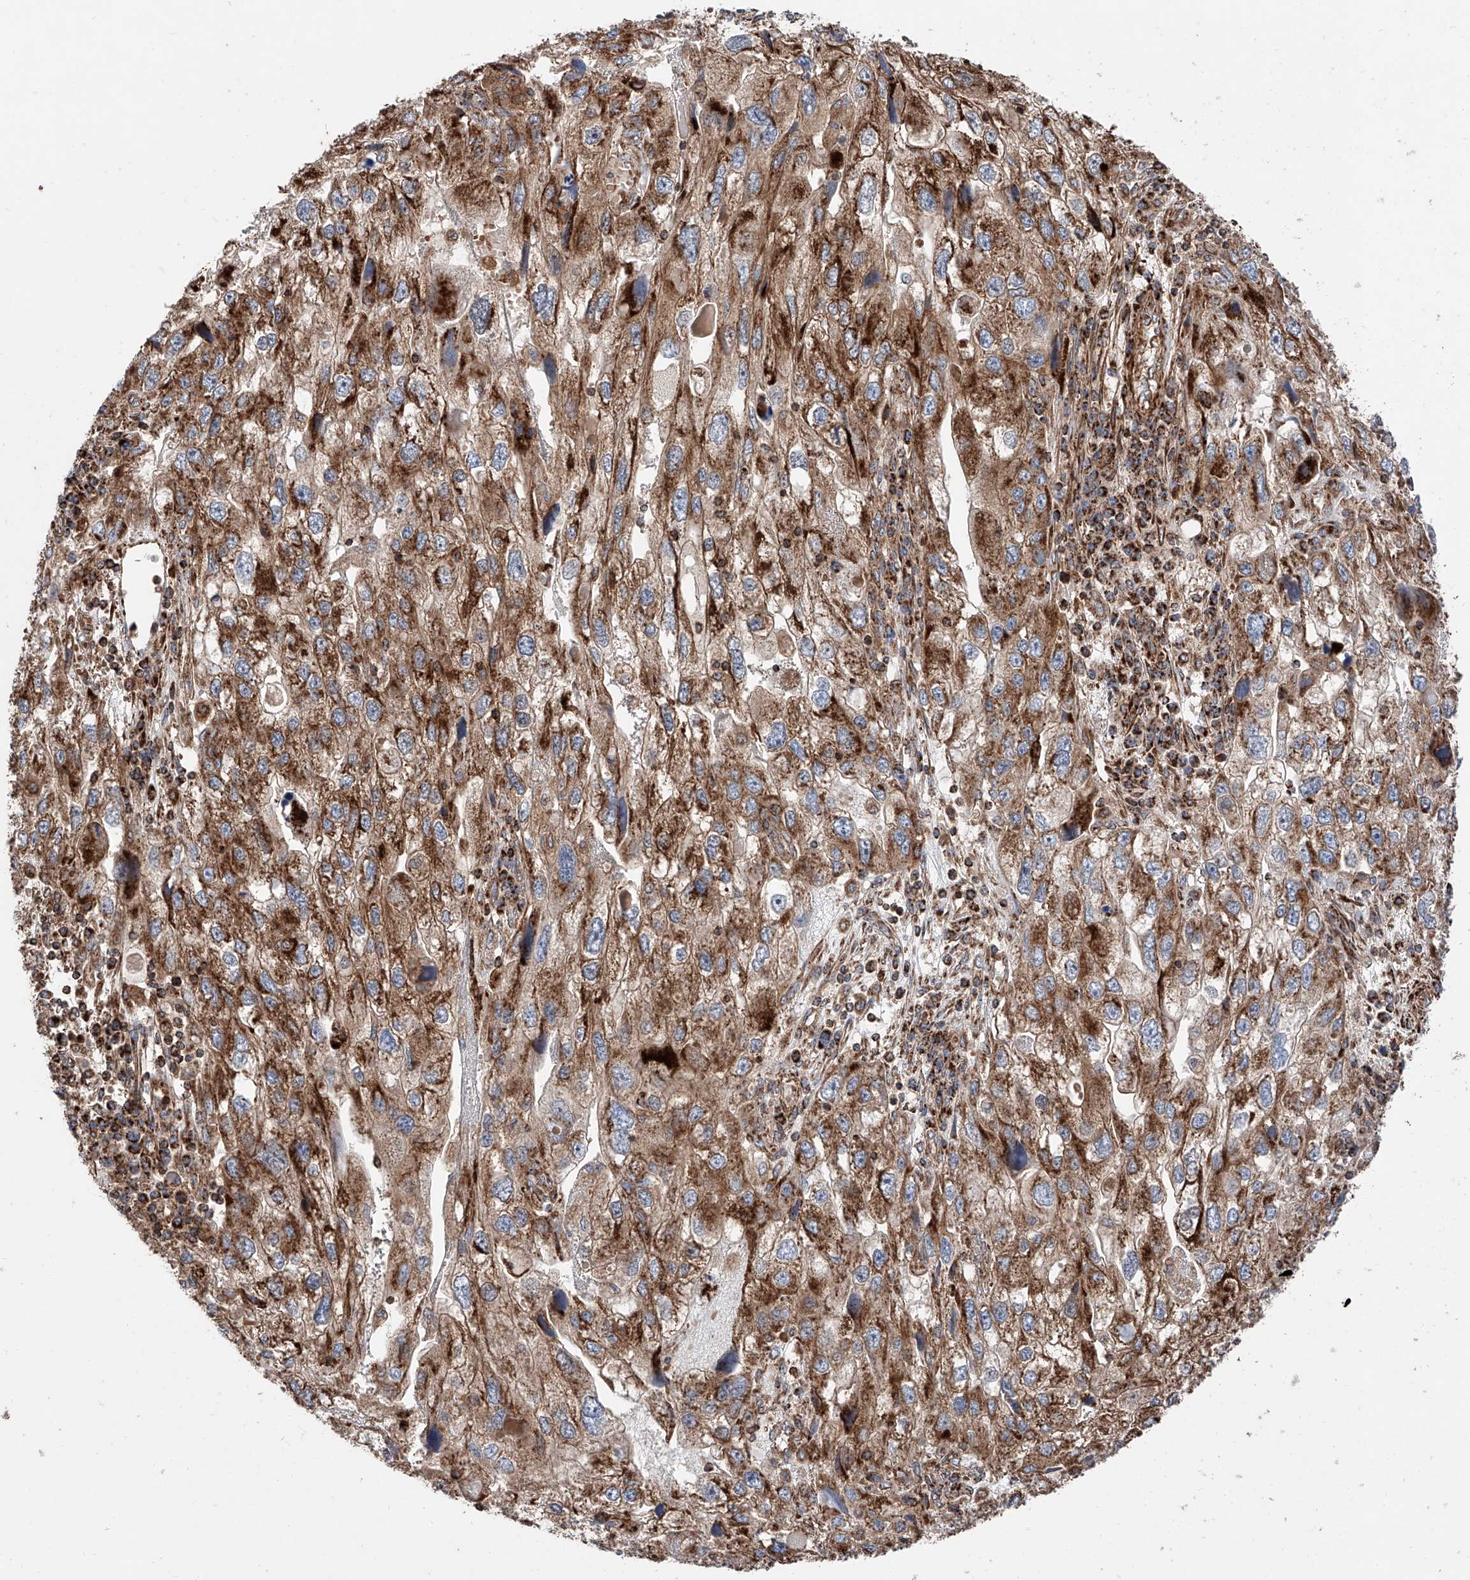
{"staining": {"intensity": "moderate", "quantity": ">75%", "location": "cytoplasmic/membranous"}, "tissue": "endometrial cancer", "cell_type": "Tumor cells", "image_type": "cancer", "snomed": [{"axis": "morphology", "description": "Adenocarcinoma, NOS"}, {"axis": "topography", "description": "Endometrium"}], "caption": "Endometrial cancer (adenocarcinoma) was stained to show a protein in brown. There is medium levels of moderate cytoplasmic/membranous staining in about >75% of tumor cells.", "gene": "PISD", "patient": {"sex": "female", "age": 49}}